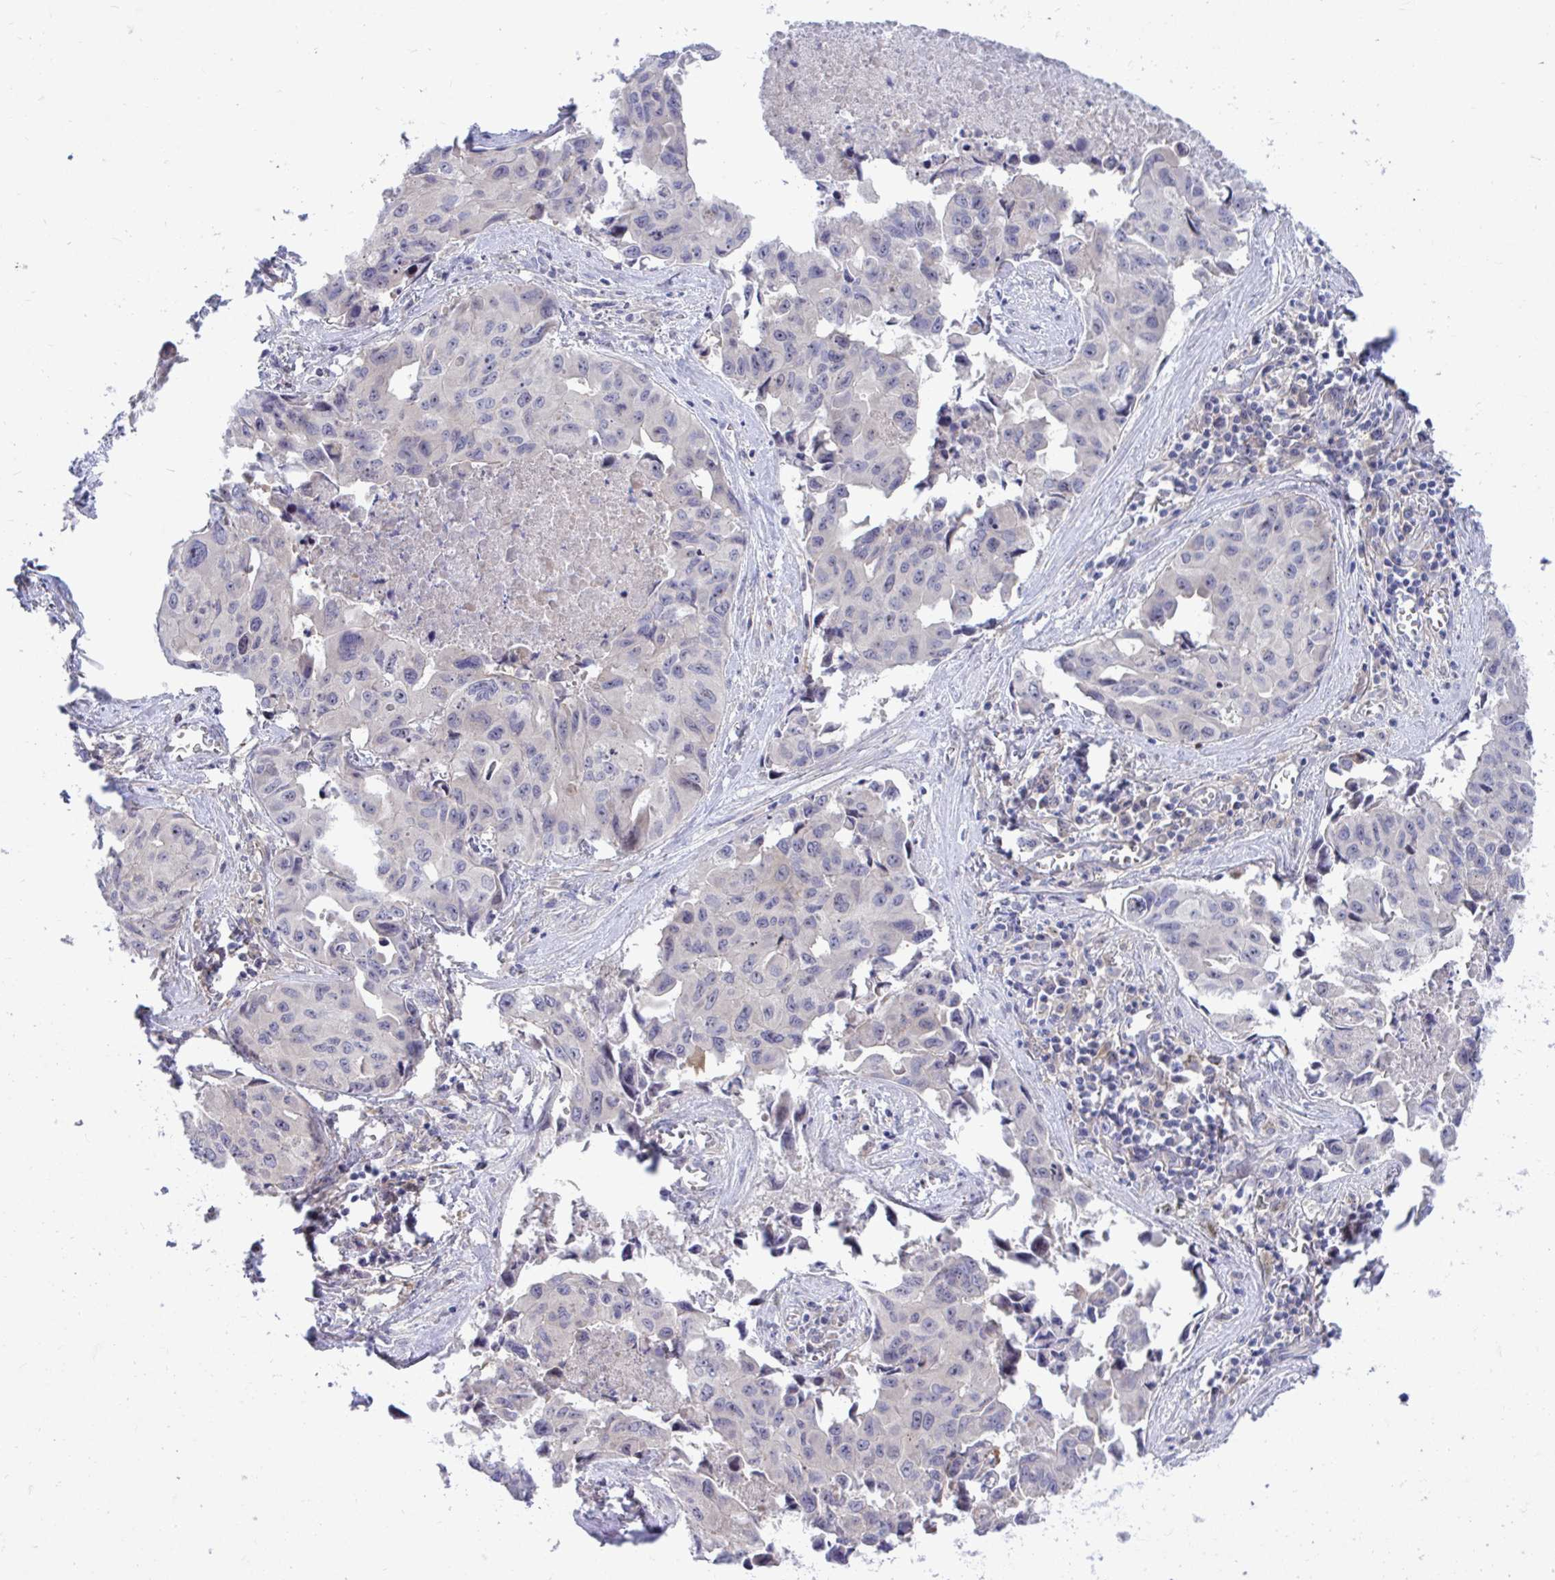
{"staining": {"intensity": "negative", "quantity": "none", "location": "none"}, "tissue": "lung cancer", "cell_type": "Tumor cells", "image_type": "cancer", "snomed": [{"axis": "morphology", "description": "Adenocarcinoma, NOS"}, {"axis": "topography", "description": "Lymph node"}, {"axis": "topography", "description": "Lung"}], "caption": "This is an immunohistochemistry (IHC) histopathology image of human lung cancer. There is no expression in tumor cells.", "gene": "CENPQ", "patient": {"sex": "male", "age": 64}}